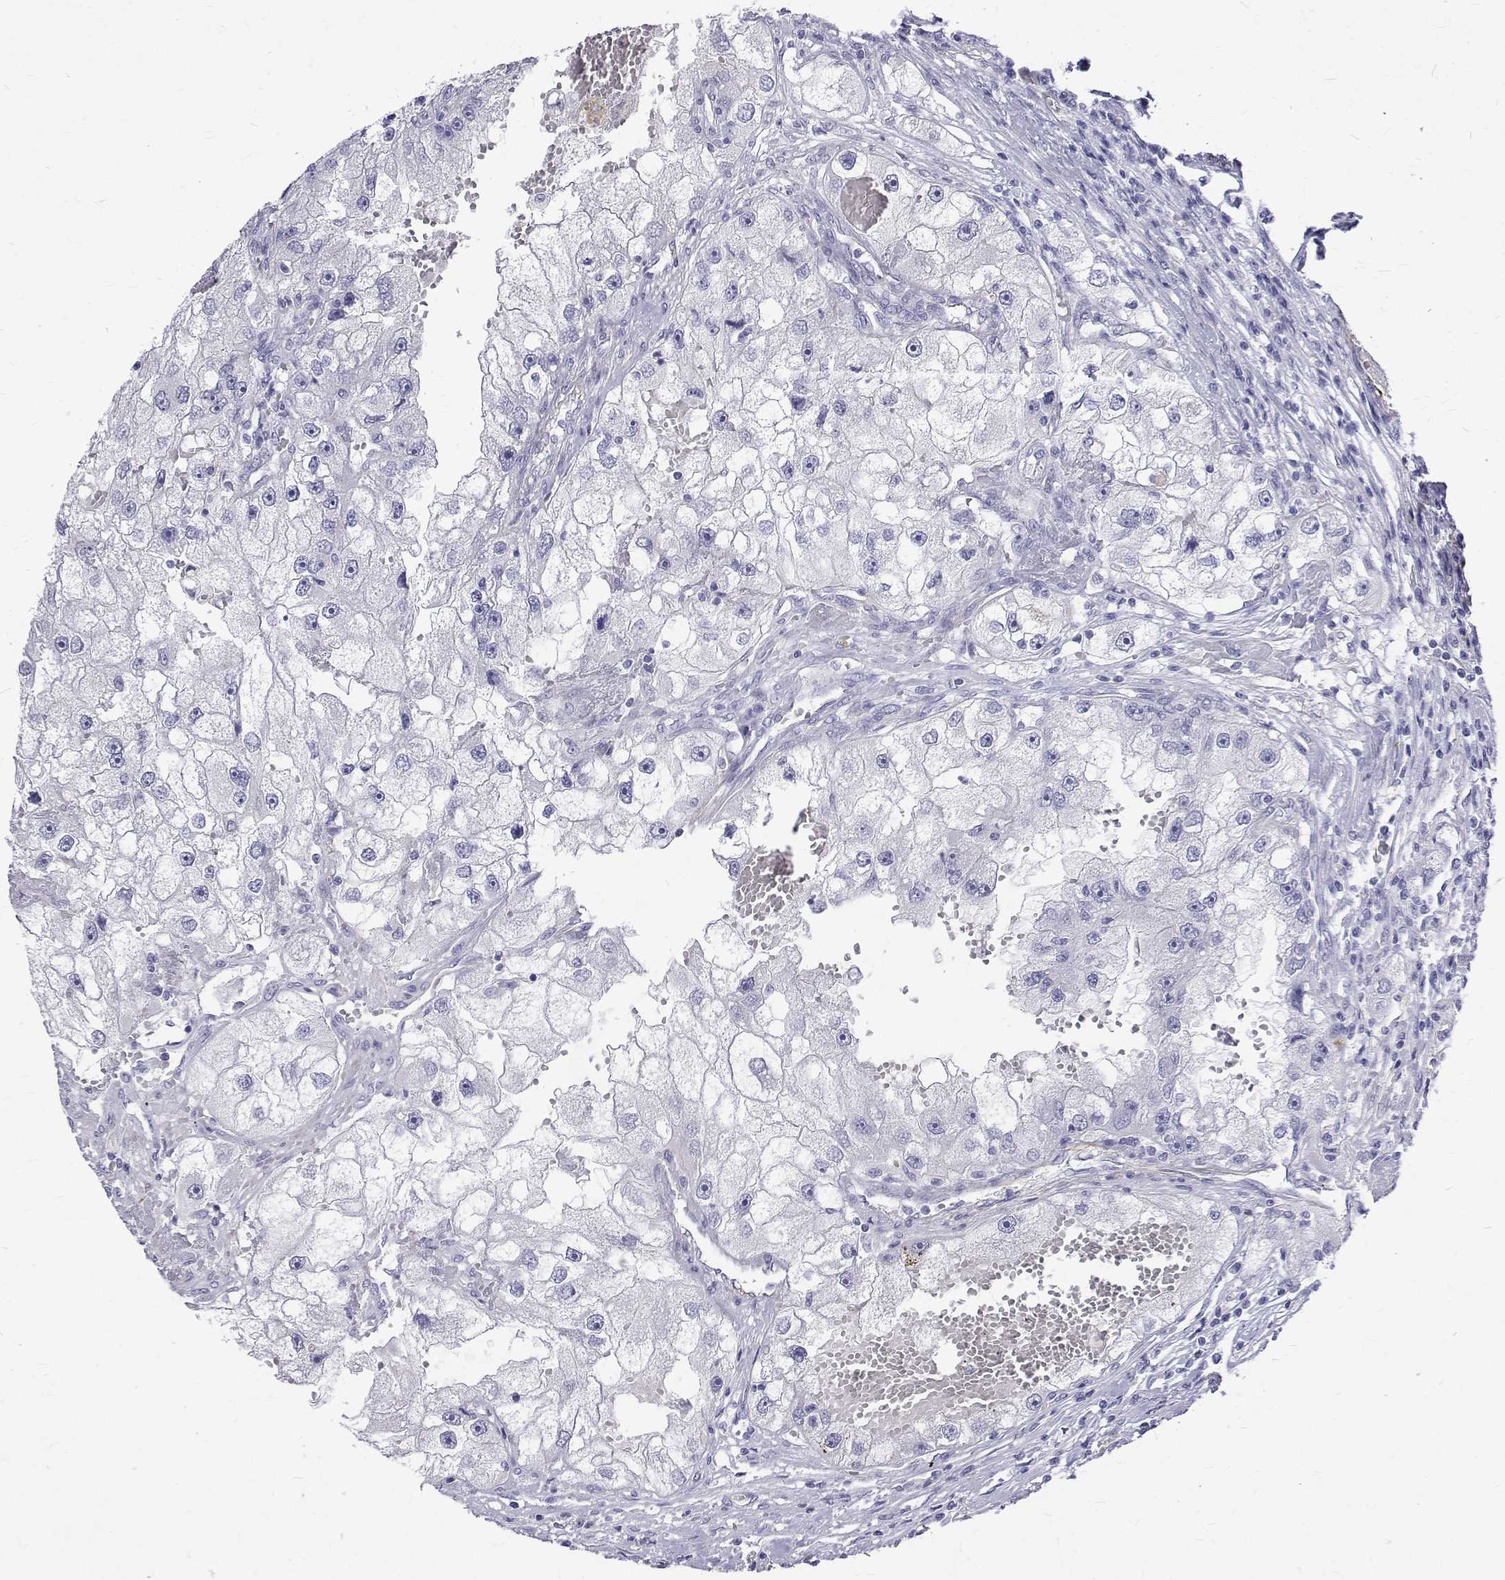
{"staining": {"intensity": "negative", "quantity": "none", "location": "none"}, "tissue": "renal cancer", "cell_type": "Tumor cells", "image_type": "cancer", "snomed": [{"axis": "morphology", "description": "Adenocarcinoma, NOS"}, {"axis": "topography", "description": "Kidney"}], "caption": "An immunohistochemistry (IHC) photomicrograph of adenocarcinoma (renal) is shown. There is no staining in tumor cells of adenocarcinoma (renal). (Stains: DAB (3,3'-diaminobenzidine) immunohistochemistry with hematoxylin counter stain, Microscopy: brightfield microscopy at high magnification).", "gene": "OPRPN", "patient": {"sex": "male", "age": 63}}